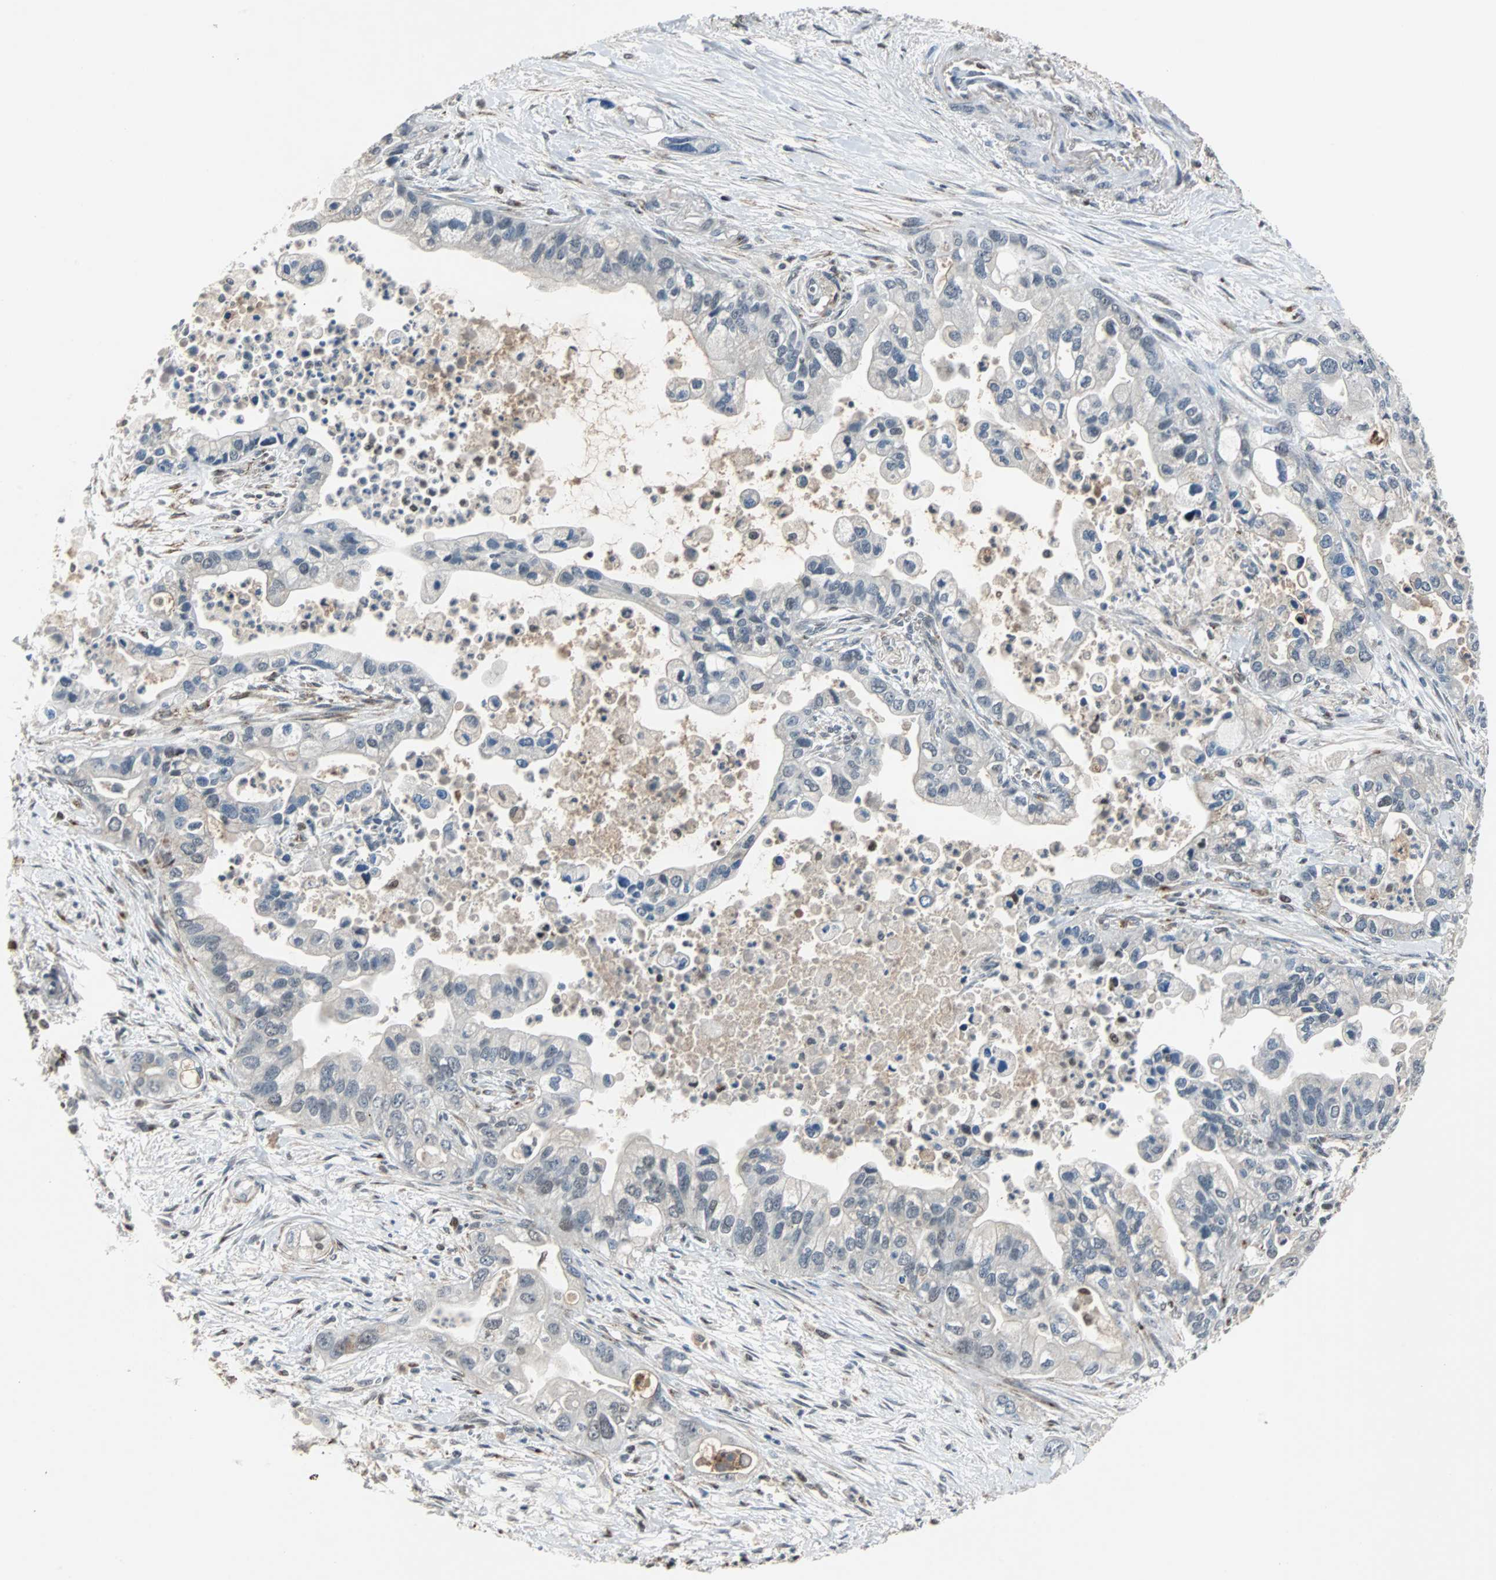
{"staining": {"intensity": "negative", "quantity": "none", "location": "none"}, "tissue": "pancreatic cancer", "cell_type": "Tumor cells", "image_type": "cancer", "snomed": [{"axis": "morphology", "description": "Adenocarcinoma, NOS"}, {"axis": "topography", "description": "Pancreas"}], "caption": "An IHC histopathology image of adenocarcinoma (pancreatic) is shown. There is no staining in tumor cells of adenocarcinoma (pancreatic).", "gene": "HLX", "patient": {"sex": "male", "age": 70}}